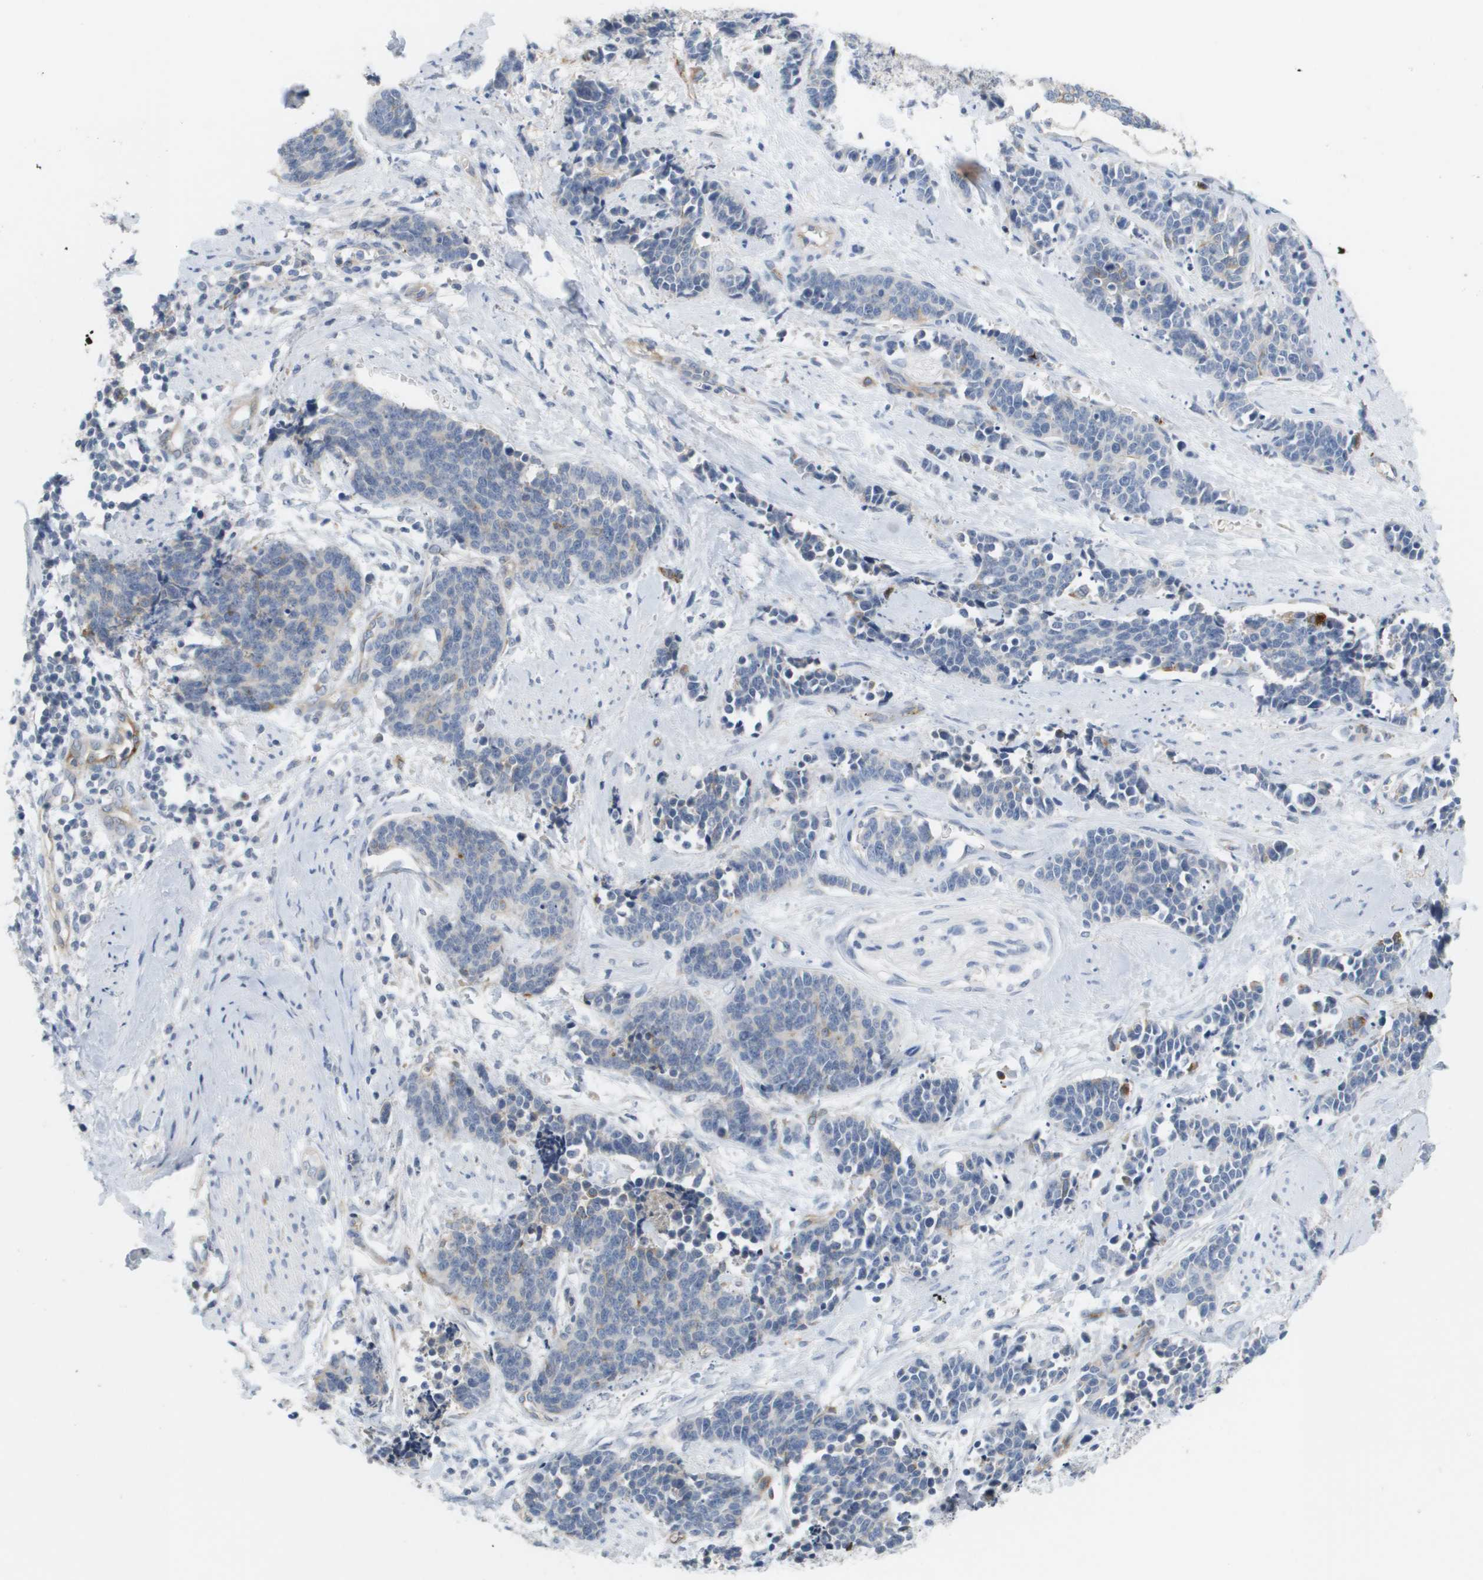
{"staining": {"intensity": "moderate", "quantity": "<25%", "location": "cytoplasmic/membranous"}, "tissue": "cervical cancer", "cell_type": "Tumor cells", "image_type": "cancer", "snomed": [{"axis": "morphology", "description": "Squamous cell carcinoma, NOS"}, {"axis": "topography", "description": "Cervix"}], "caption": "The photomicrograph reveals staining of cervical squamous cell carcinoma, revealing moderate cytoplasmic/membranous protein staining (brown color) within tumor cells.", "gene": "ANGPT2", "patient": {"sex": "female", "age": 35}}